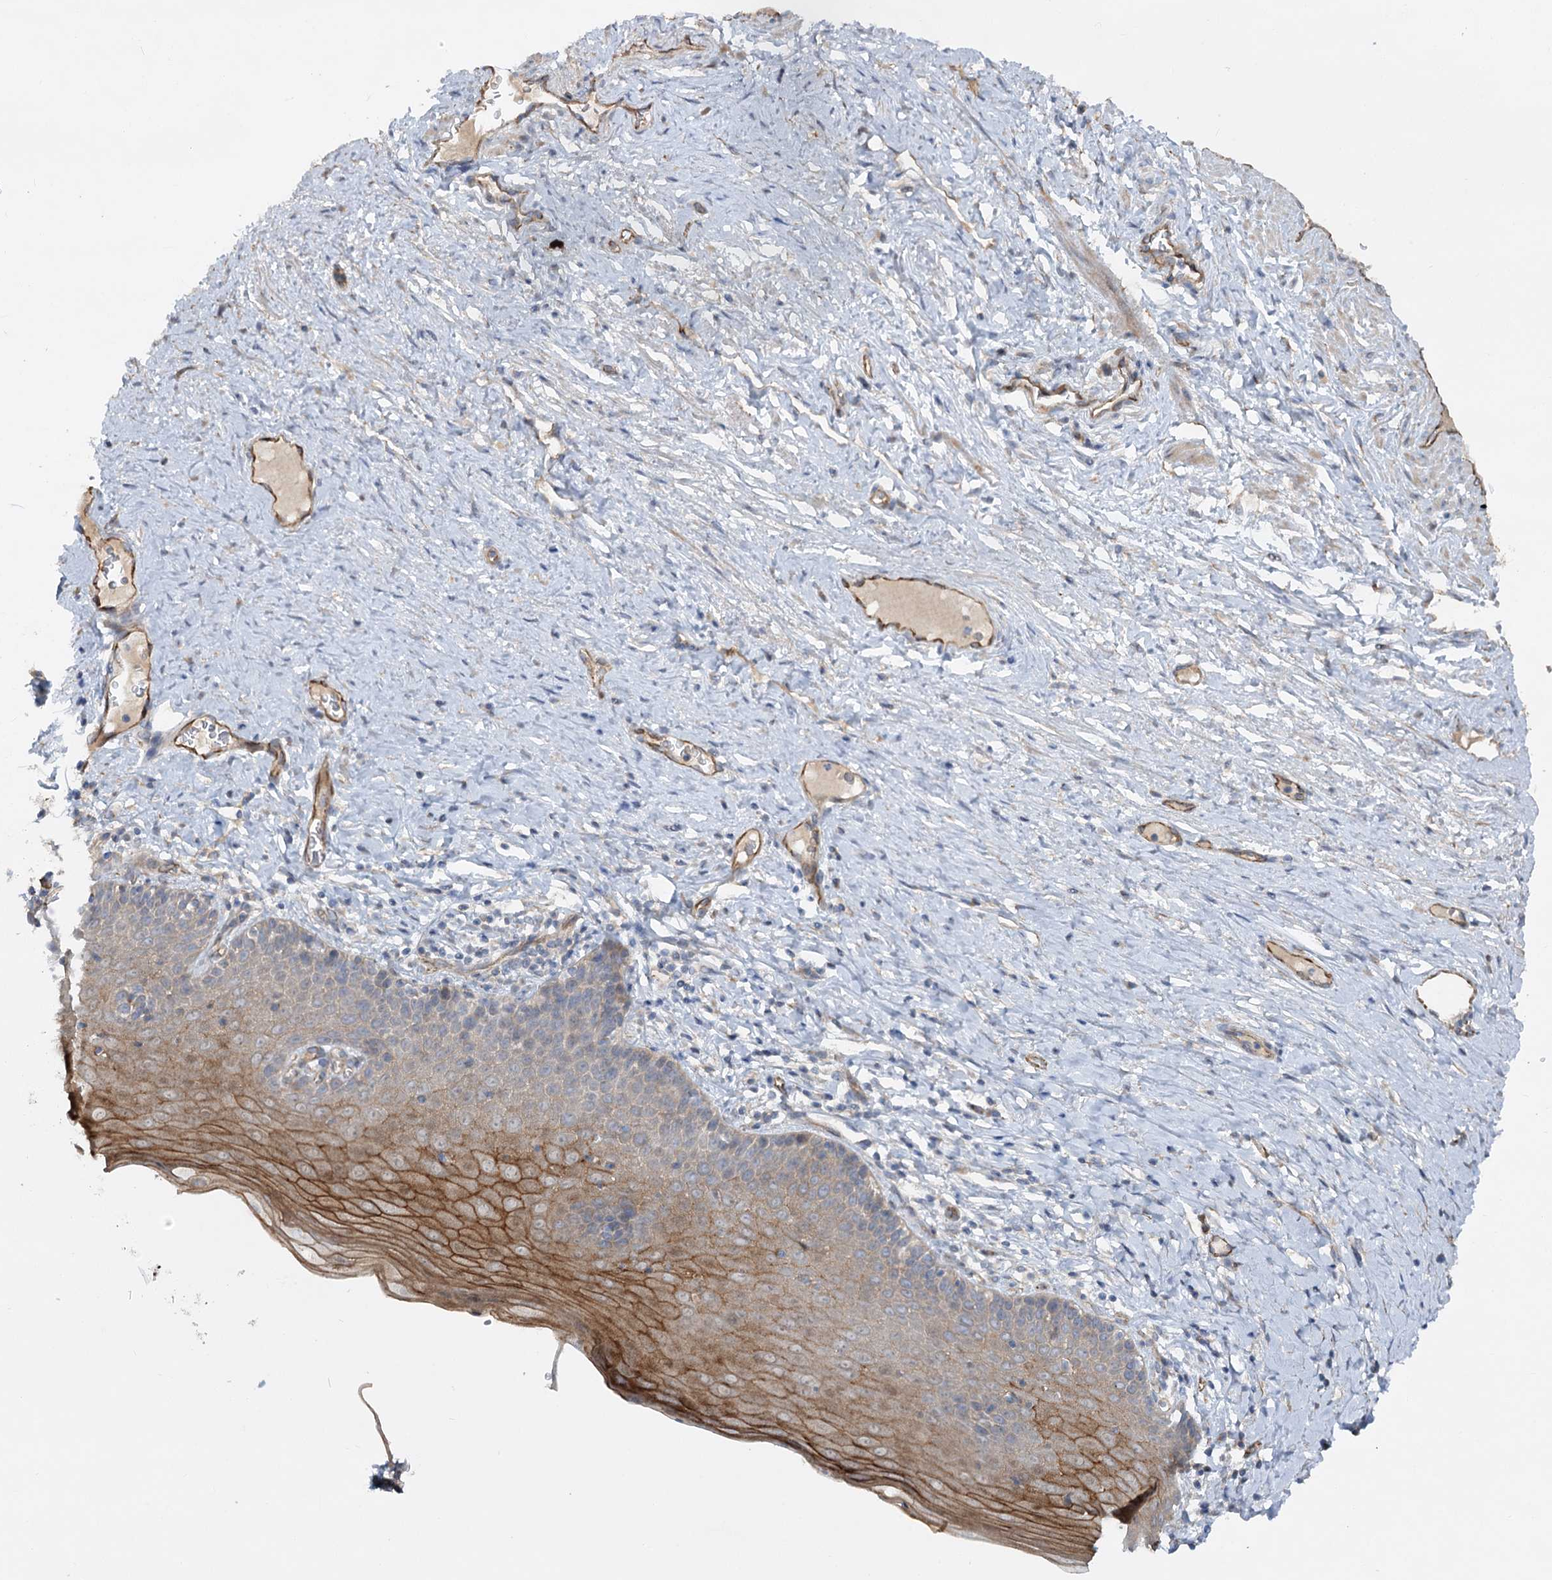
{"staining": {"intensity": "weak", "quantity": "<25%", "location": "cytoplasmic/membranous"}, "tissue": "cervix", "cell_type": "Glandular cells", "image_type": "normal", "snomed": [{"axis": "morphology", "description": "Normal tissue, NOS"}, {"axis": "topography", "description": "Cervix"}], "caption": "Immunohistochemical staining of unremarkable human cervix displays no significant staining in glandular cells. The staining was performed using DAB (3,3'-diaminobenzidine) to visualize the protein expression in brown, while the nuclei were stained in blue with hematoxylin (Magnification: 20x).", "gene": "KIAA0825", "patient": {"sex": "female", "age": 42}}